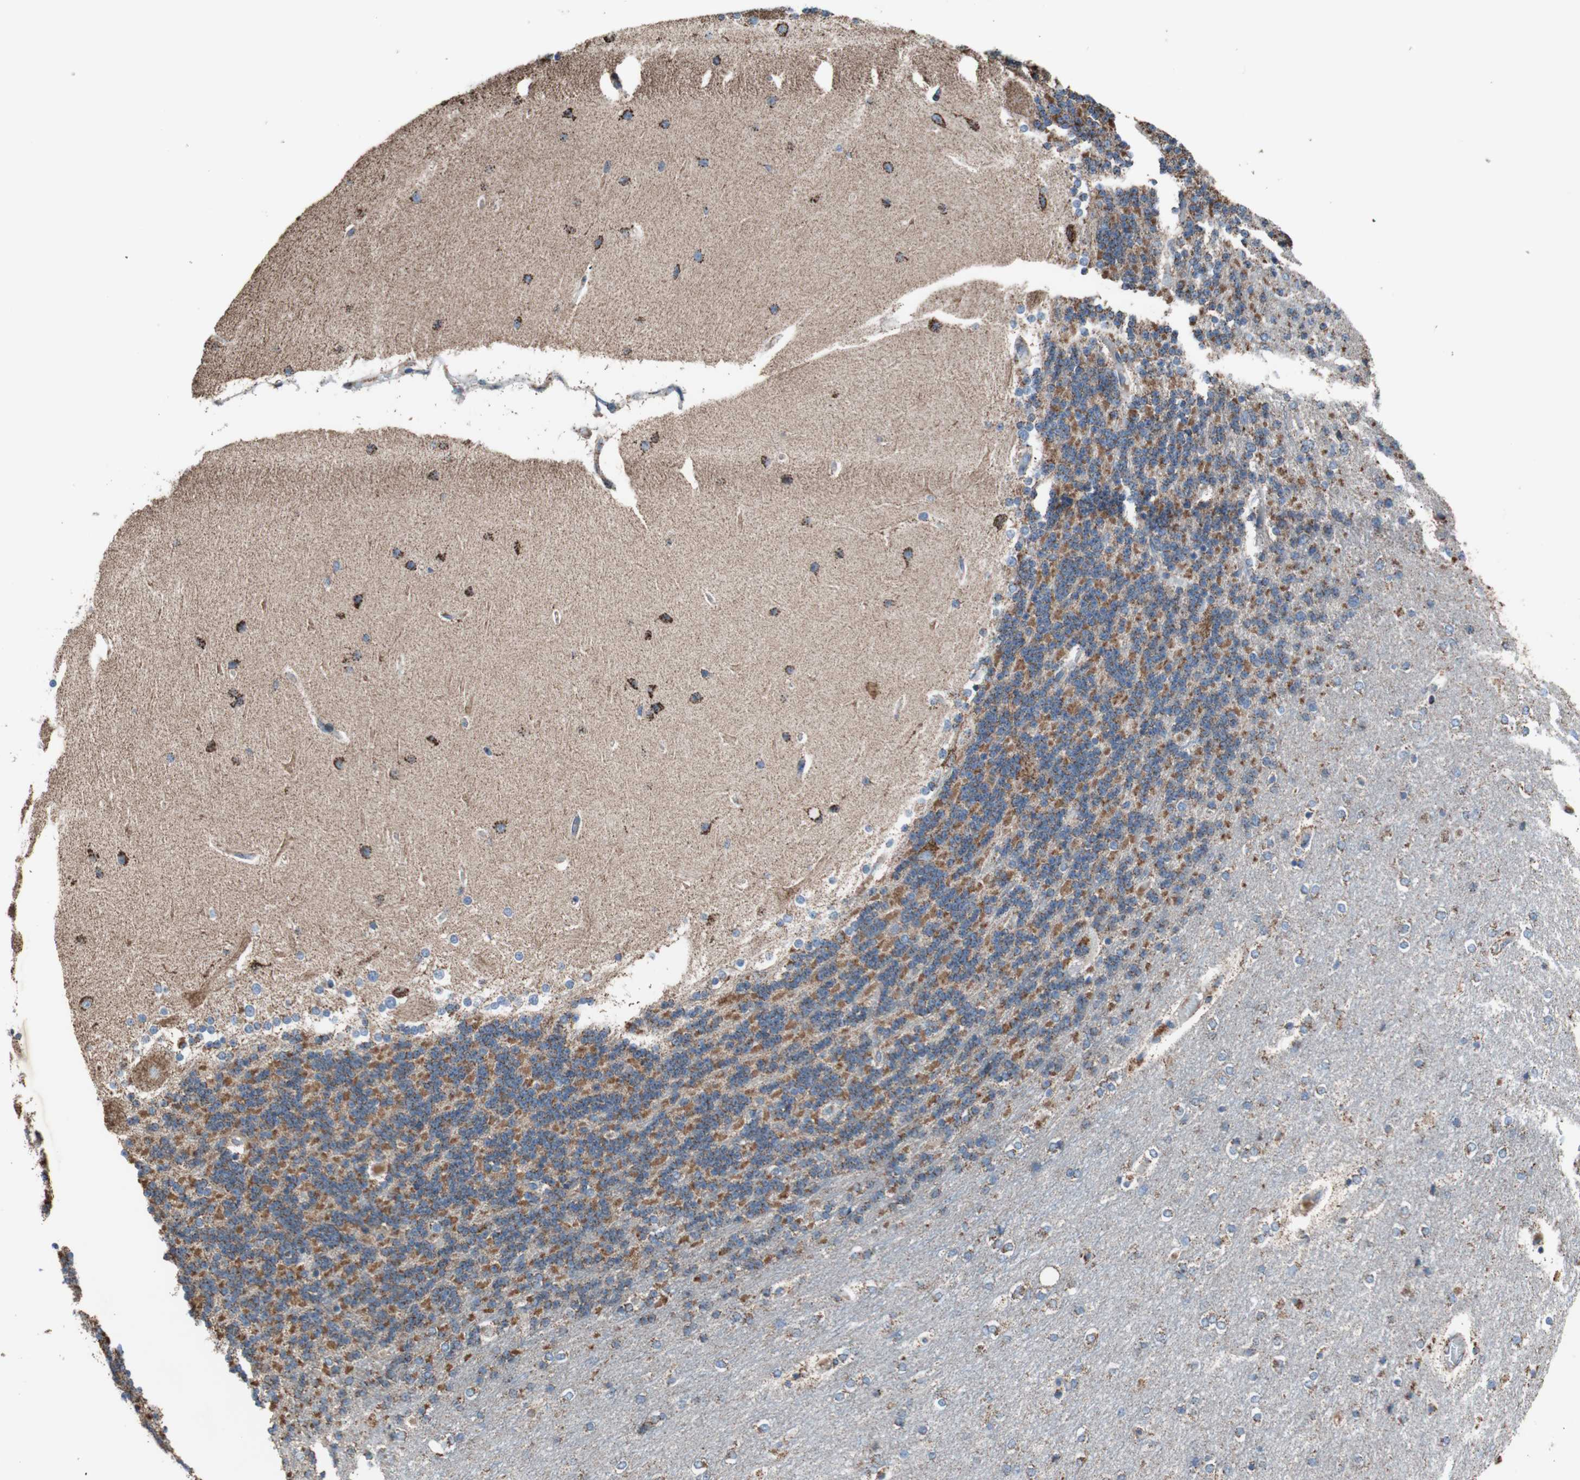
{"staining": {"intensity": "moderate", "quantity": "25%-75%", "location": "cytoplasmic/membranous"}, "tissue": "cerebellum", "cell_type": "Cells in granular layer", "image_type": "normal", "snomed": [{"axis": "morphology", "description": "Normal tissue, NOS"}, {"axis": "topography", "description": "Cerebellum"}], "caption": "Protein analysis of normal cerebellum displays moderate cytoplasmic/membranous expression in approximately 25%-75% of cells in granular layer.", "gene": "PCSK4", "patient": {"sex": "female", "age": 54}}